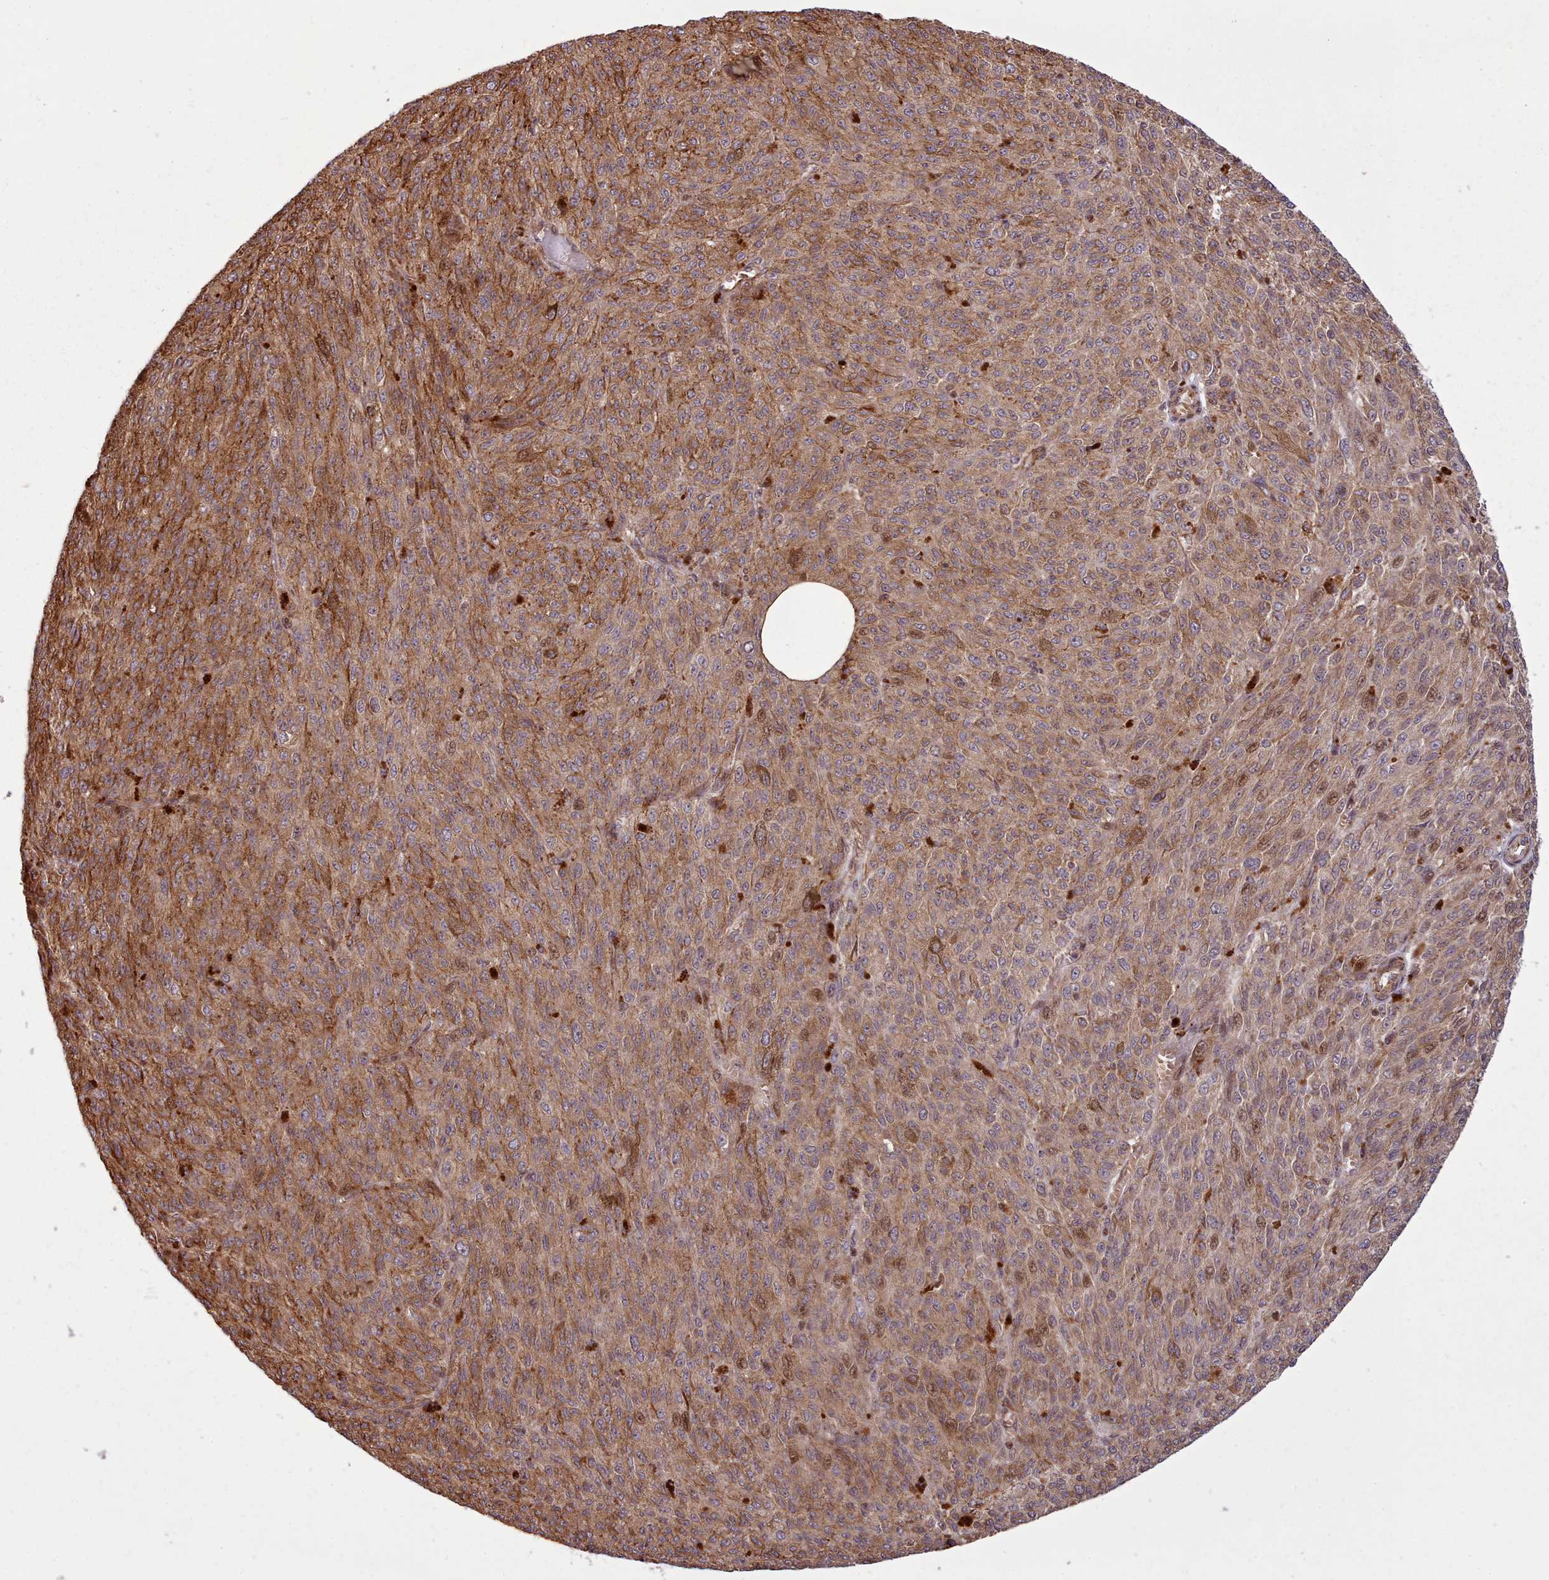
{"staining": {"intensity": "strong", "quantity": "25%-75%", "location": "cytoplasmic/membranous"}, "tissue": "melanoma", "cell_type": "Tumor cells", "image_type": "cancer", "snomed": [{"axis": "morphology", "description": "Malignant melanoma, NOS"}, {"axis": "topography", "description": "Skin"}], "caption": "This image displays IHC staining of malignant melanoma, with high strong cytoplasmic/membranous positivity in approximately 25%-75% of tumor cells.", "gene": "NLRP7", "patient": {"sex": "female", "age": 52}}